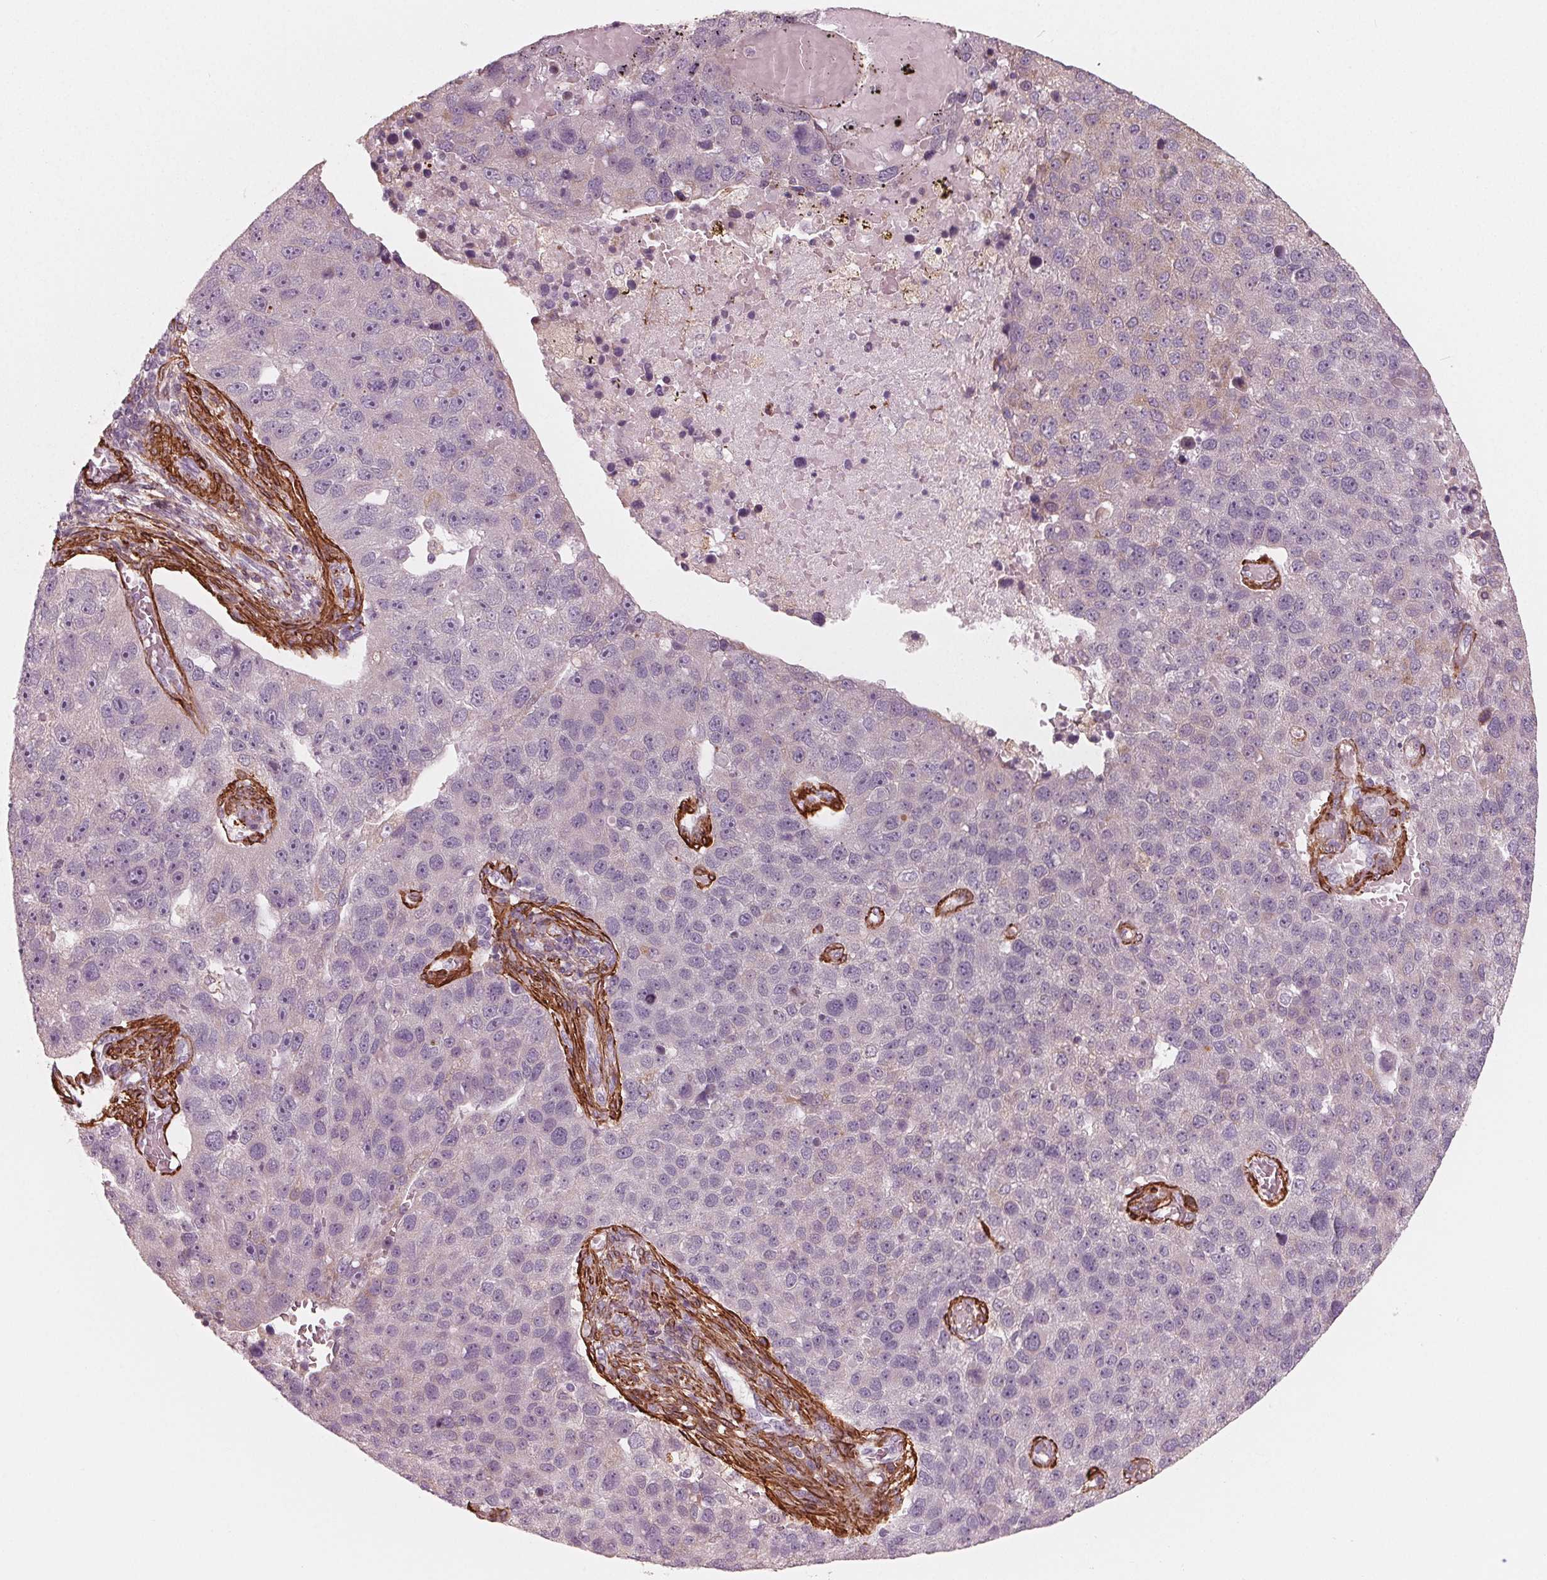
{"staining": {"intensity": "negative", "quantity": "none", "location": "none"}, "tissue": "pancreatic cancer", "cell_type": "Tumor cells", "image_type": "cancer", "snomed": [{"axis": "morphology", "description": "Adenocarcinoma, NOS"}, {"axis": "topography", "description": "Pancreas"}], "caption": "An immunohistochemistry (IHC) image of pancreatic adenocarcinoma is shown. There is no staining in tumor cells of pancreatic adenocarcinoma.", "gene": "MIER3", "patient": {"sex": "female", "age": 61}}